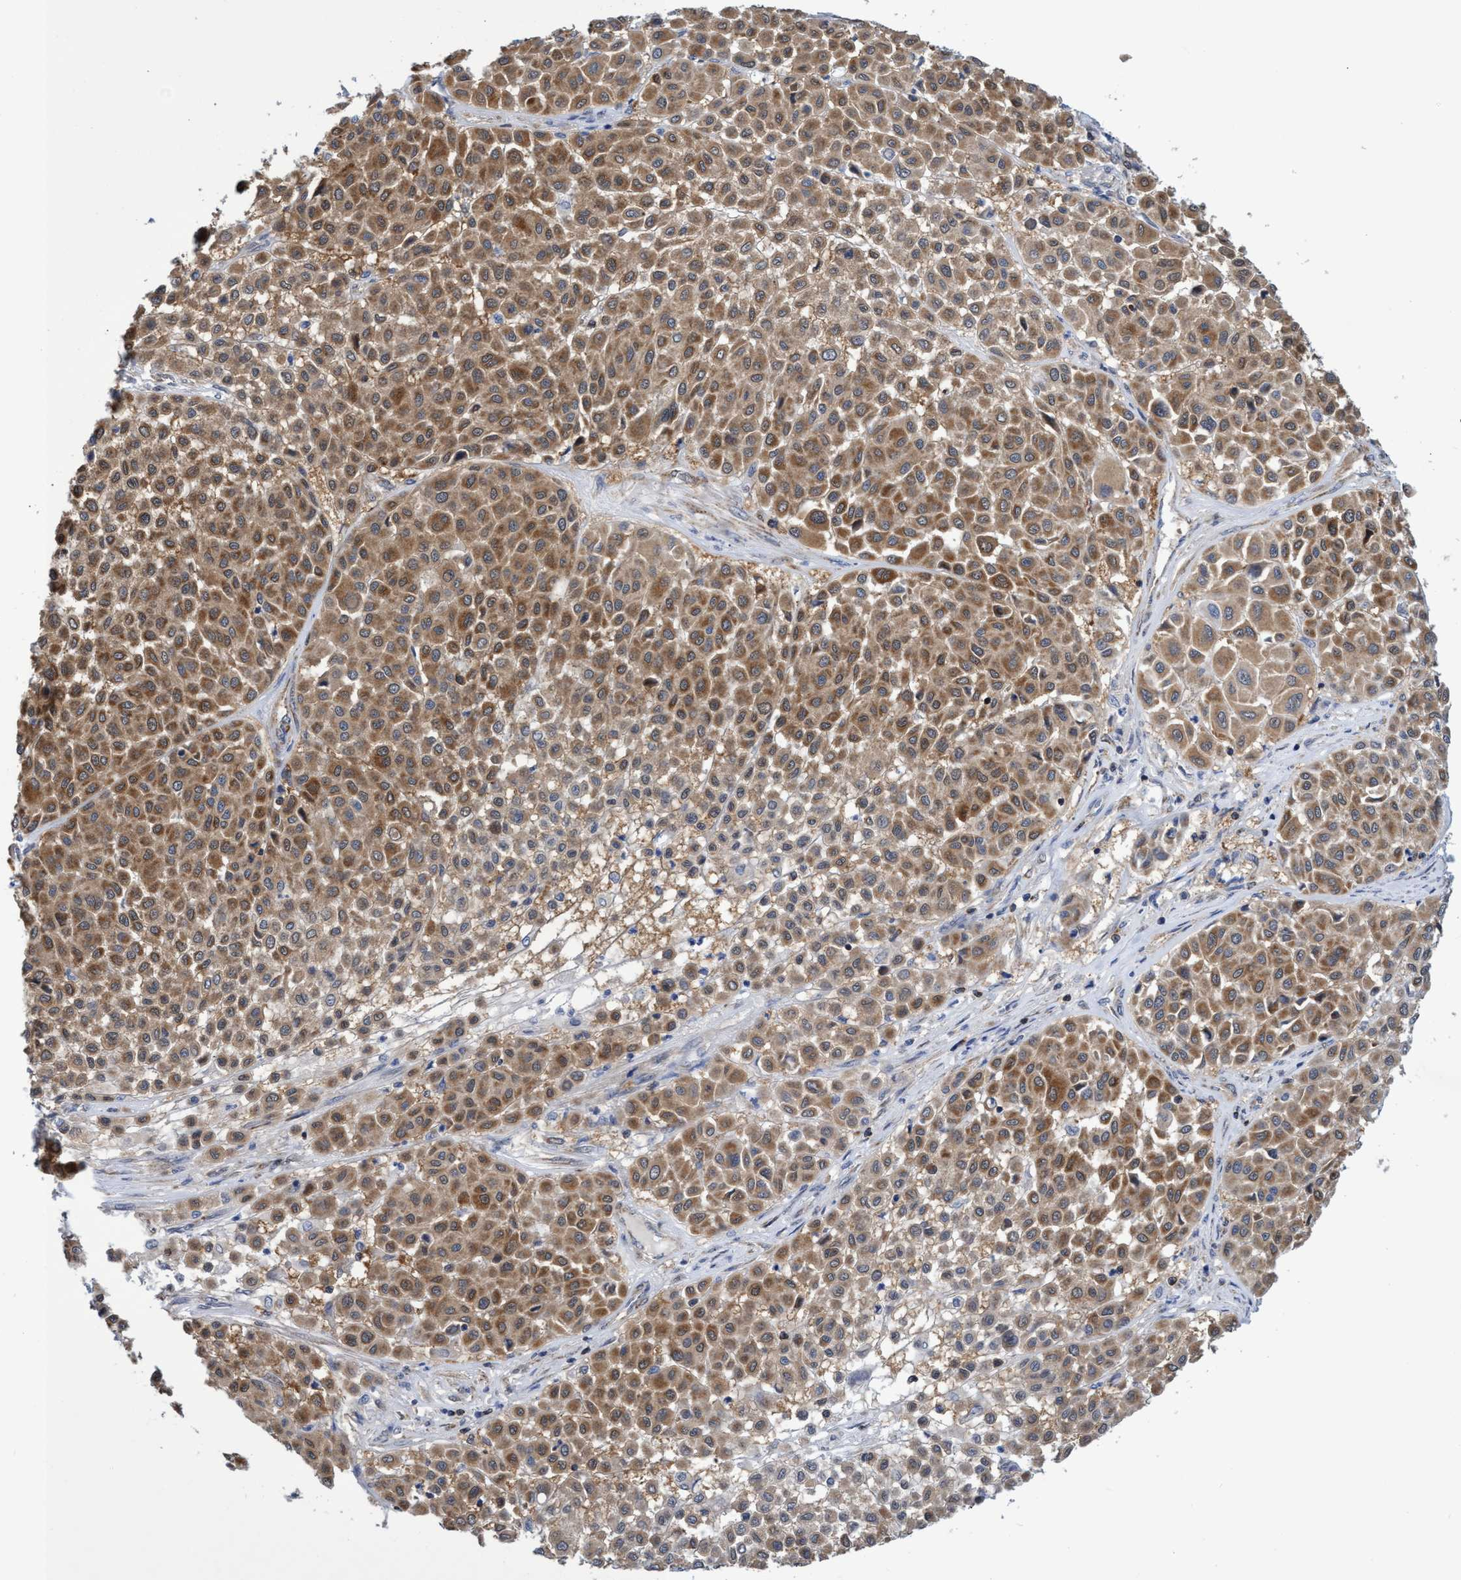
{"staining": {"intensity": "moderate", "quantity": ">75%", "location": "cytoplasmic/membranous"}, "tissue": "melanoma", "cell_type": "Tumor cells", "image_type": "cancer", "snomed": [{"axis": "morphology", "description": "Malignant melanoma, Metastatic site"}, {"axis": "topography", "description": "Soft tissue"}], "caption": "Tumor cells display medium levels of moderate cytoplasmic/membranous staining in about >75% of cells in human melanoma.", "gene": "CRYZ", "patient": {"sex": "male", "age": 41}}